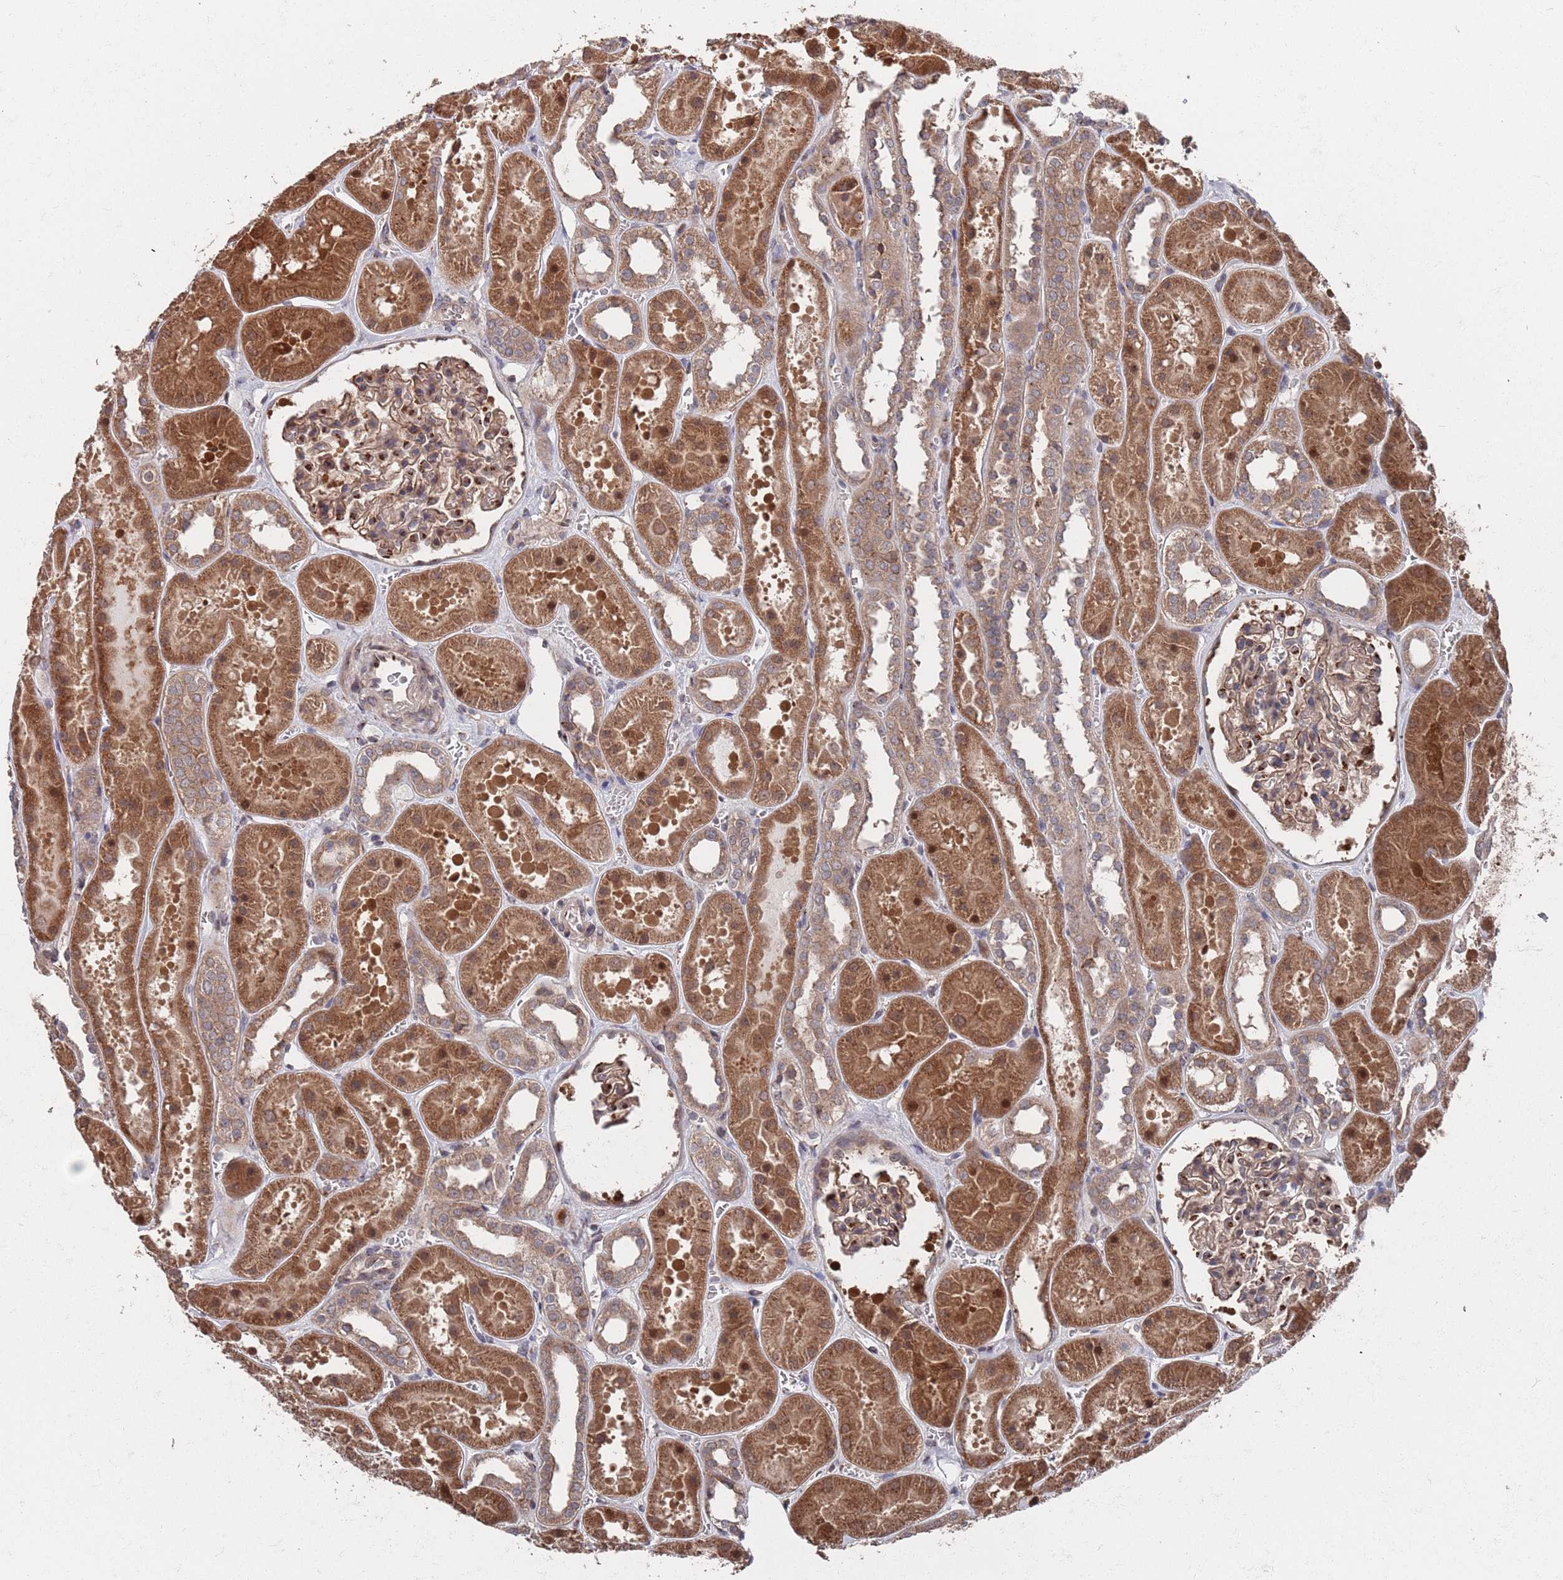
{"staining": {"intensity": "moderate", "quantity": ">75%", "location": "cytoplasmic/membranous"}, "tissue": "kidney", "cell_type": "Cells in glomeruli", "image_type": "normal", "snomed": [{"axis": "morphology", "description": "Normal tissue, NOS"}, {"axis": "topography", "description": "Kidney"}], "caption": "Immunohistochemistry (IHC) of unremarkable human kidney shows medium levels of moderate cytoplasmic/membranous expression in approximately >75% of cells in glomeruli.", "gene": "UNC45A", "patient": {"sex": "female", "age": 41}}